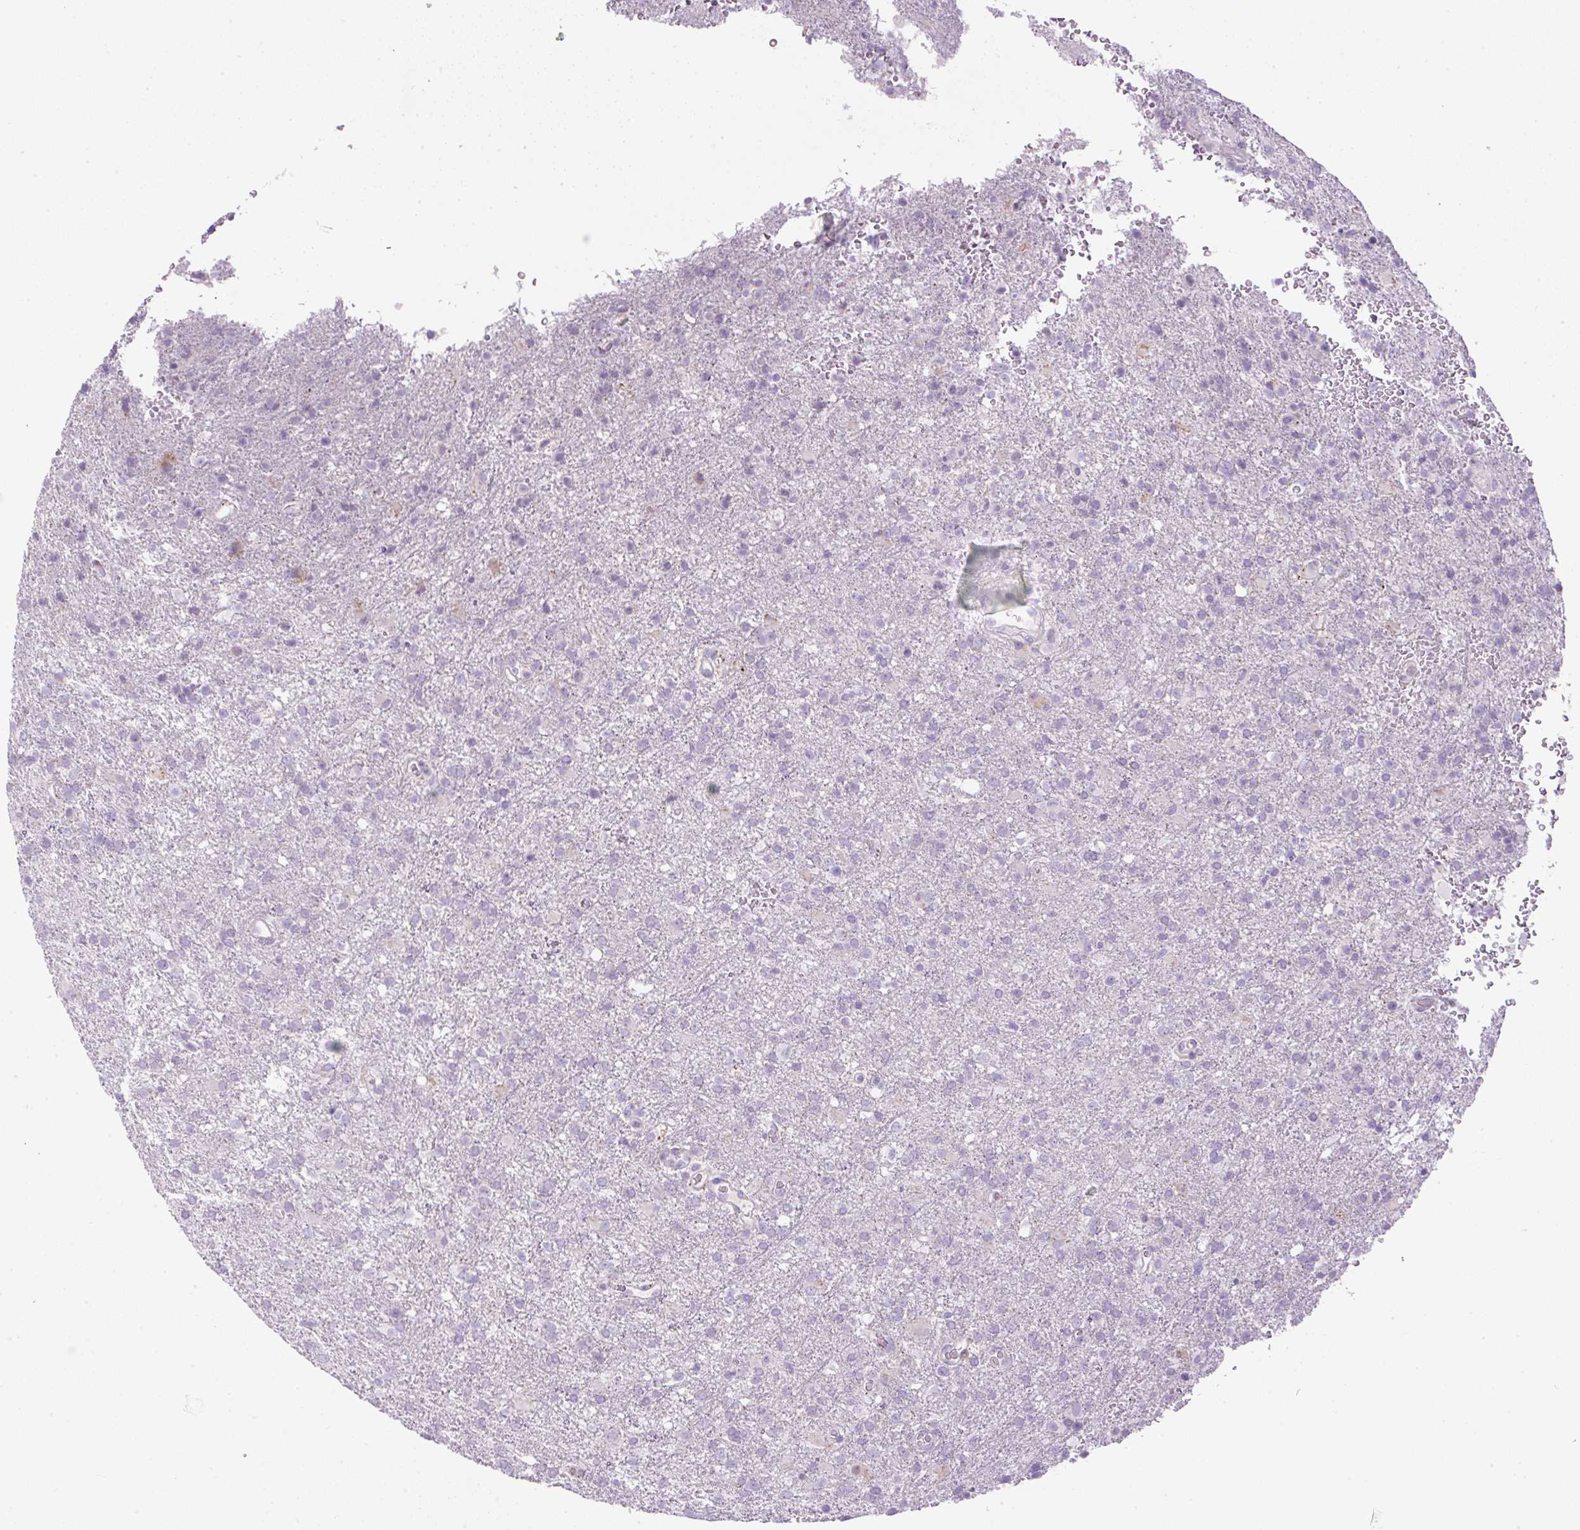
{"staining": {"intensity": "negative", "quantity": "none", "location": "none"}, "tissue": "glioma", "cell_type": "Tumor cells", "image_type": "cancer", "snomed": [{"axis": "morphology", "description": "Glioma, malignant, High grade"}, {"axis": "topography", "description": "Brain"}], "caption": "There is no significant expression in tumor cells of high-grade glioma (malignant).", "gene": "FGFBP3", "patient": {"sex": "female", "age": 74}}